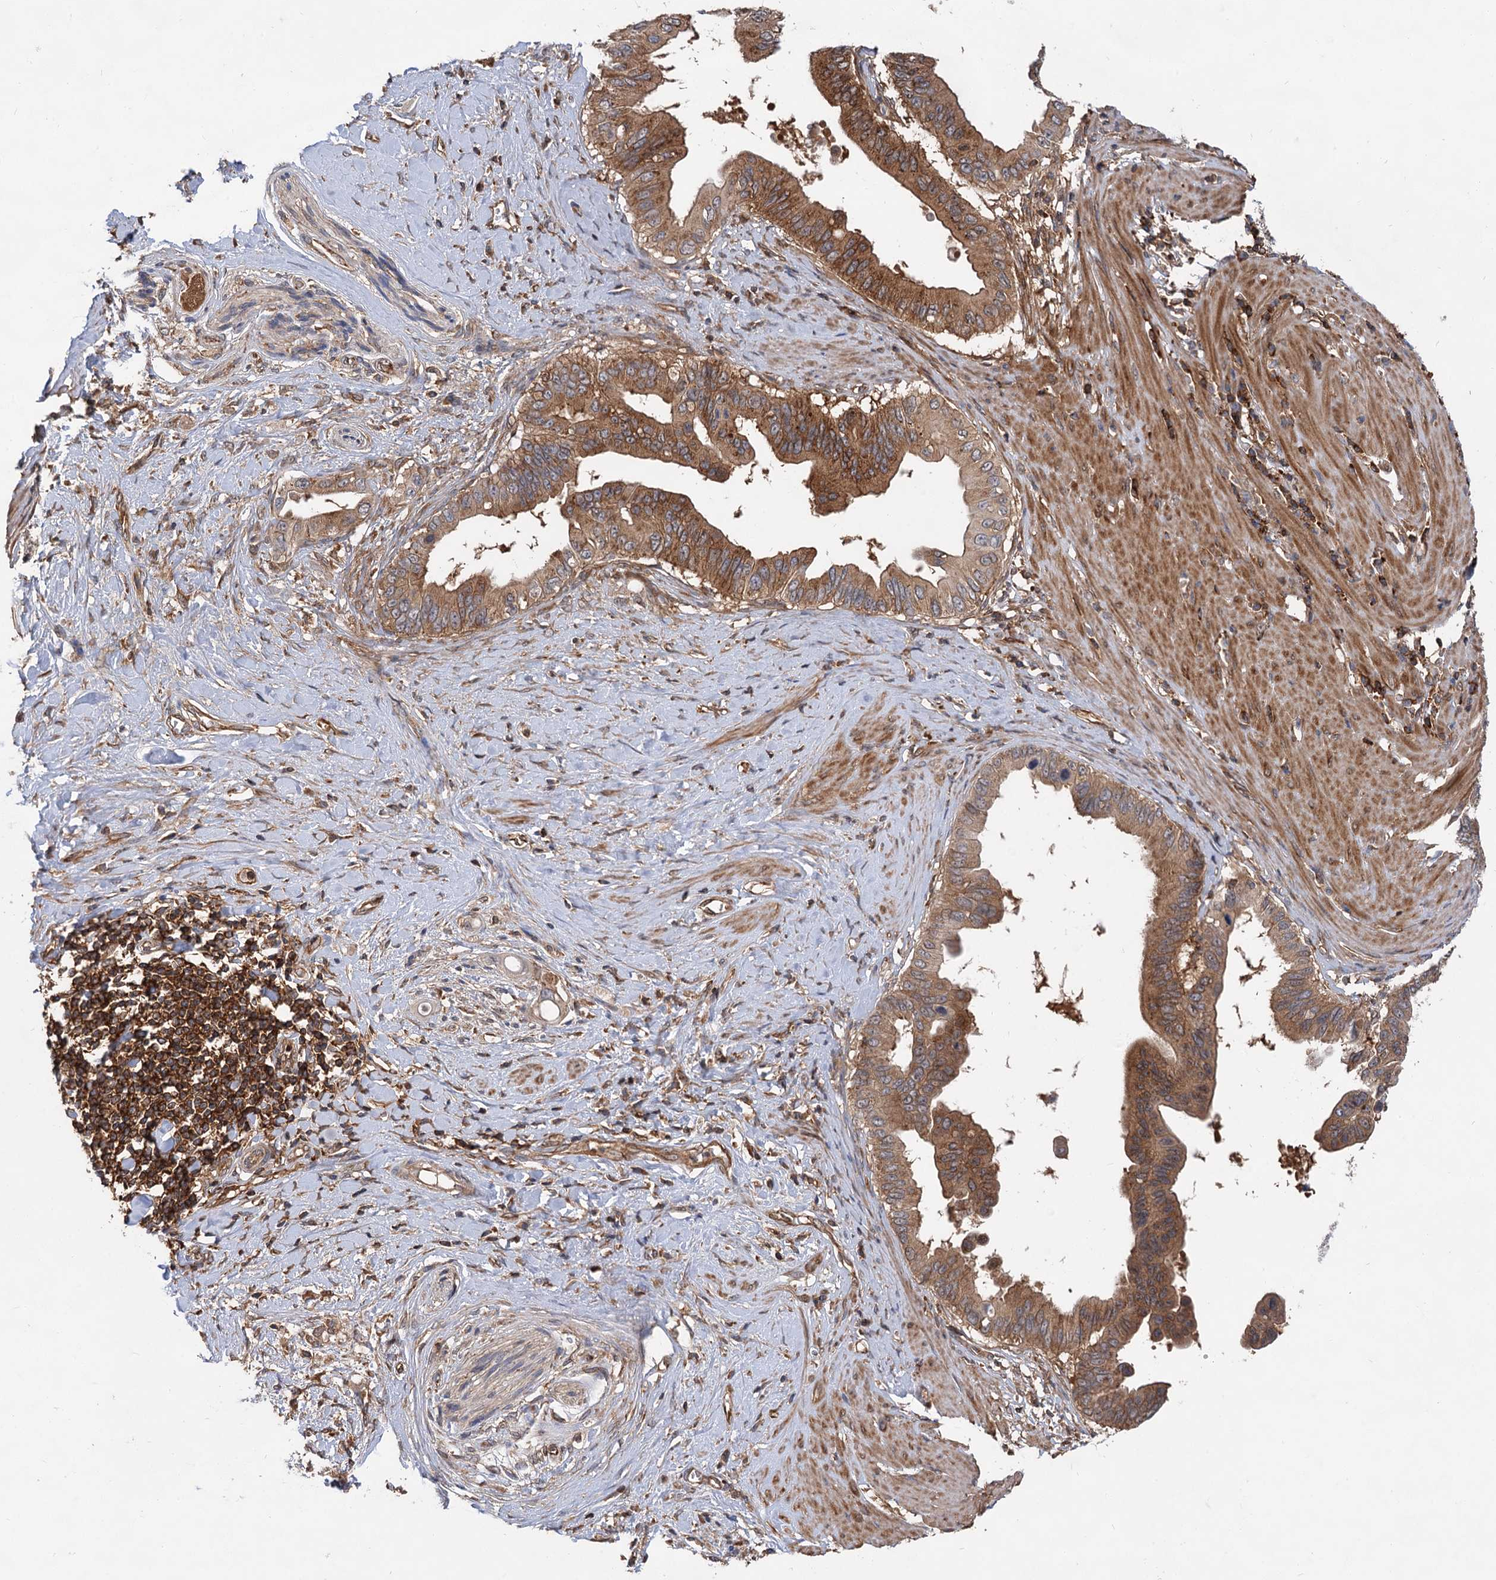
{"staining": {"intensity": "moderate", "quantity": ">75%", "location": "cytoplasmic/membranous"}, "tissue": "pancreatic cancer", "cell_type": "Tumor cells", "image_type": "cancer", "snomed": [{"axis": "morphology", "description": "Adenocarcinoma, NOS"}, {"axis": "topography", "description": "Pancreas"}], "caption": "Pancreatic adenocarcinoma was stained to show a protein in brown. There is medium levels of moderate cytoplasmic/membranous positivity in about >75% of tumor cells. The staining was performed using DAB (3,3'-diaminobenzidine) to visualize the protein expression in brown, while the nuclei were stained in blue with hematoxylin (Magnification: 20x).", "gene": "PACS1", "patient": {"sex": "female", "age": 56}}